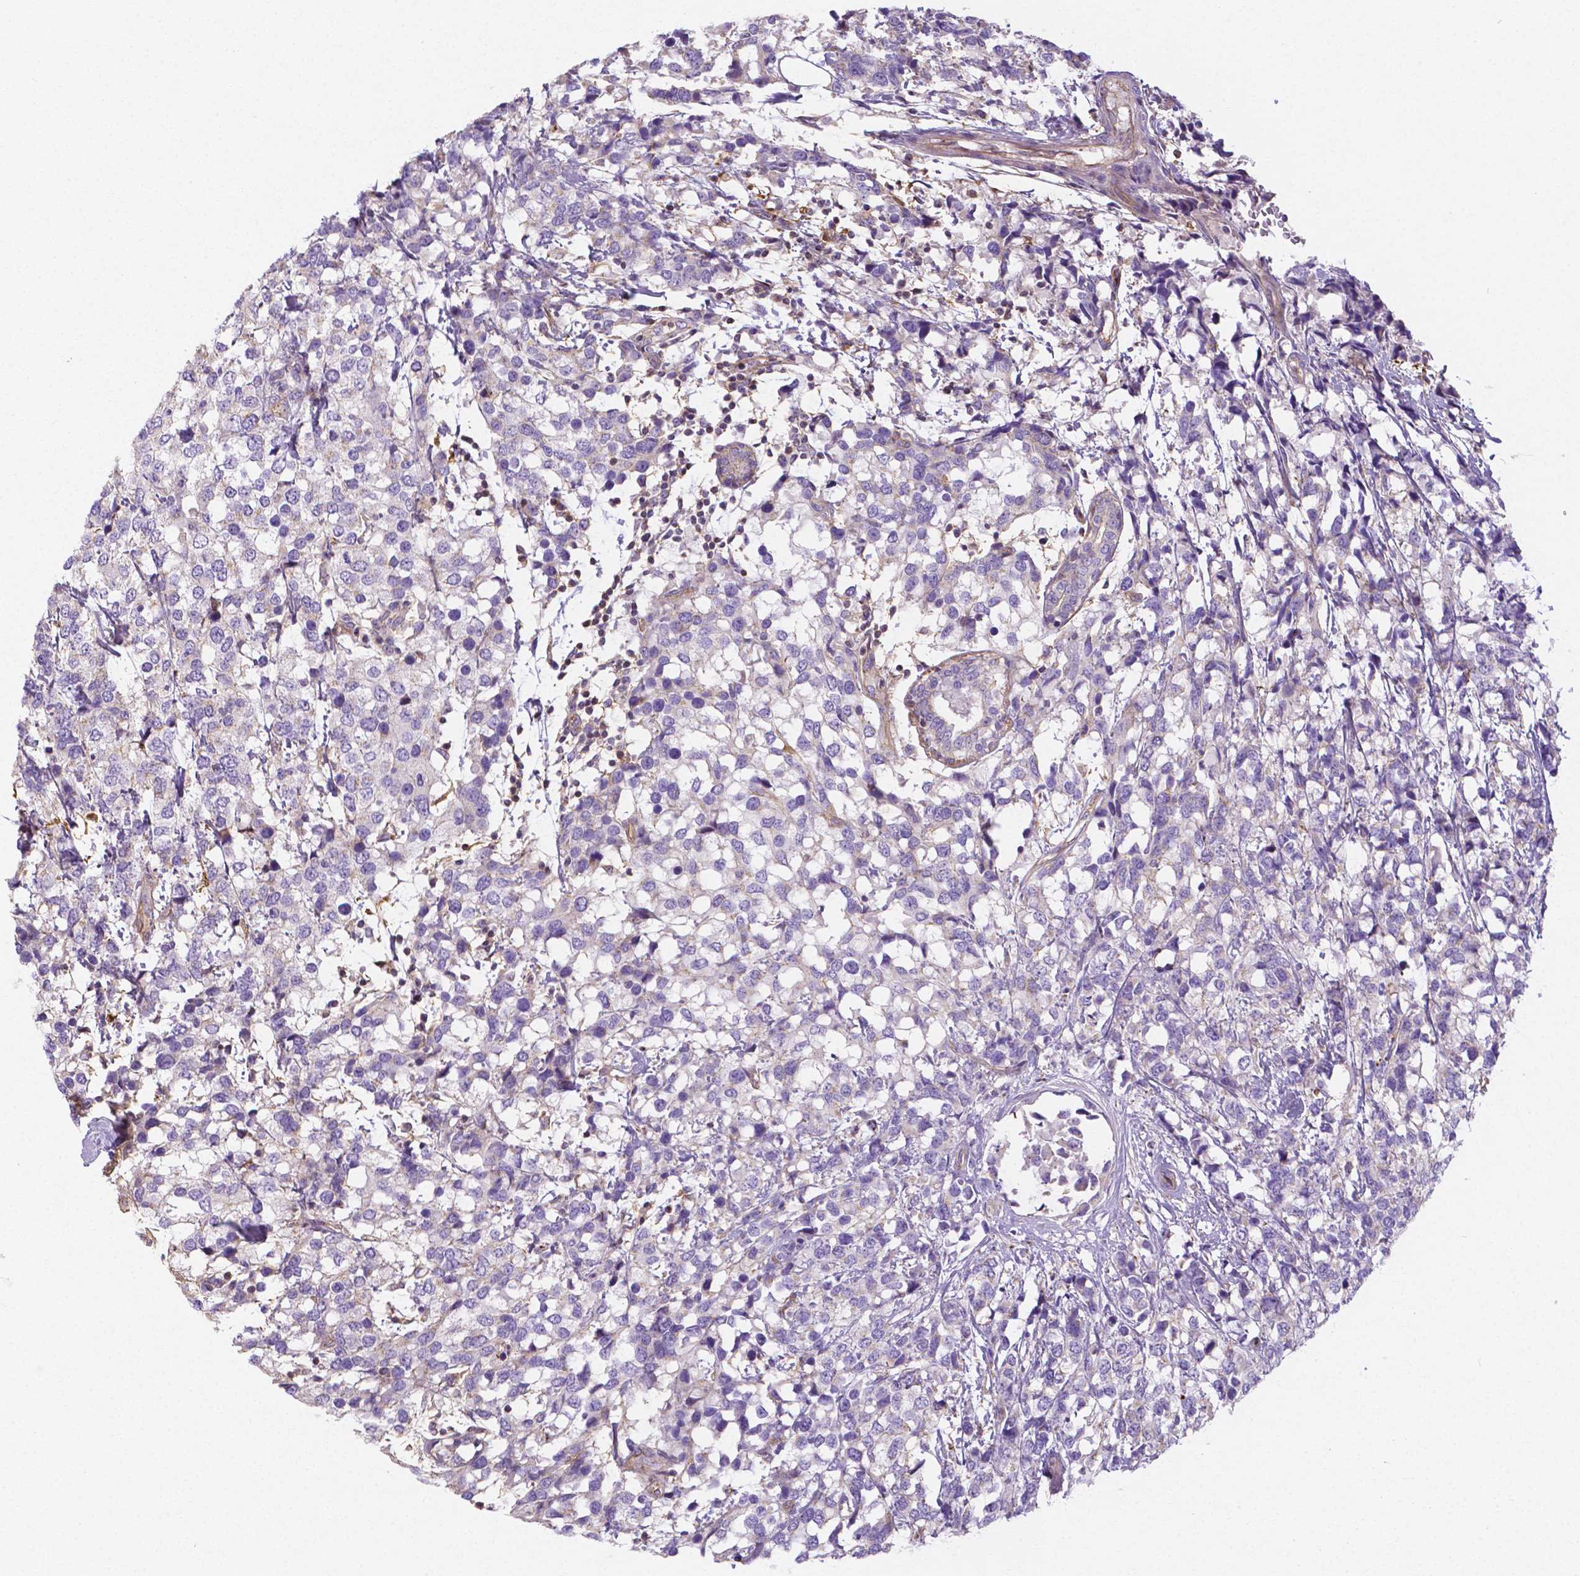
{"staining": {"intensity": "negative", "quantity": "none", "location": "none"}, "tissue": "breast cancer", "cell_type": "Tumor cells", "image_type": "cancer", "snomed": [{"axis": "morphology", "description": "Lobular carcinoma"}, {"axis": "topography", "description": "Breast"}], "caption": "A photomicrograph of lobular carcinoma (breast) stained for a protein shows no brown staining in tumor cells.", "gene": "CRMP1", "patient": {"sex": "female", "age": 59}}